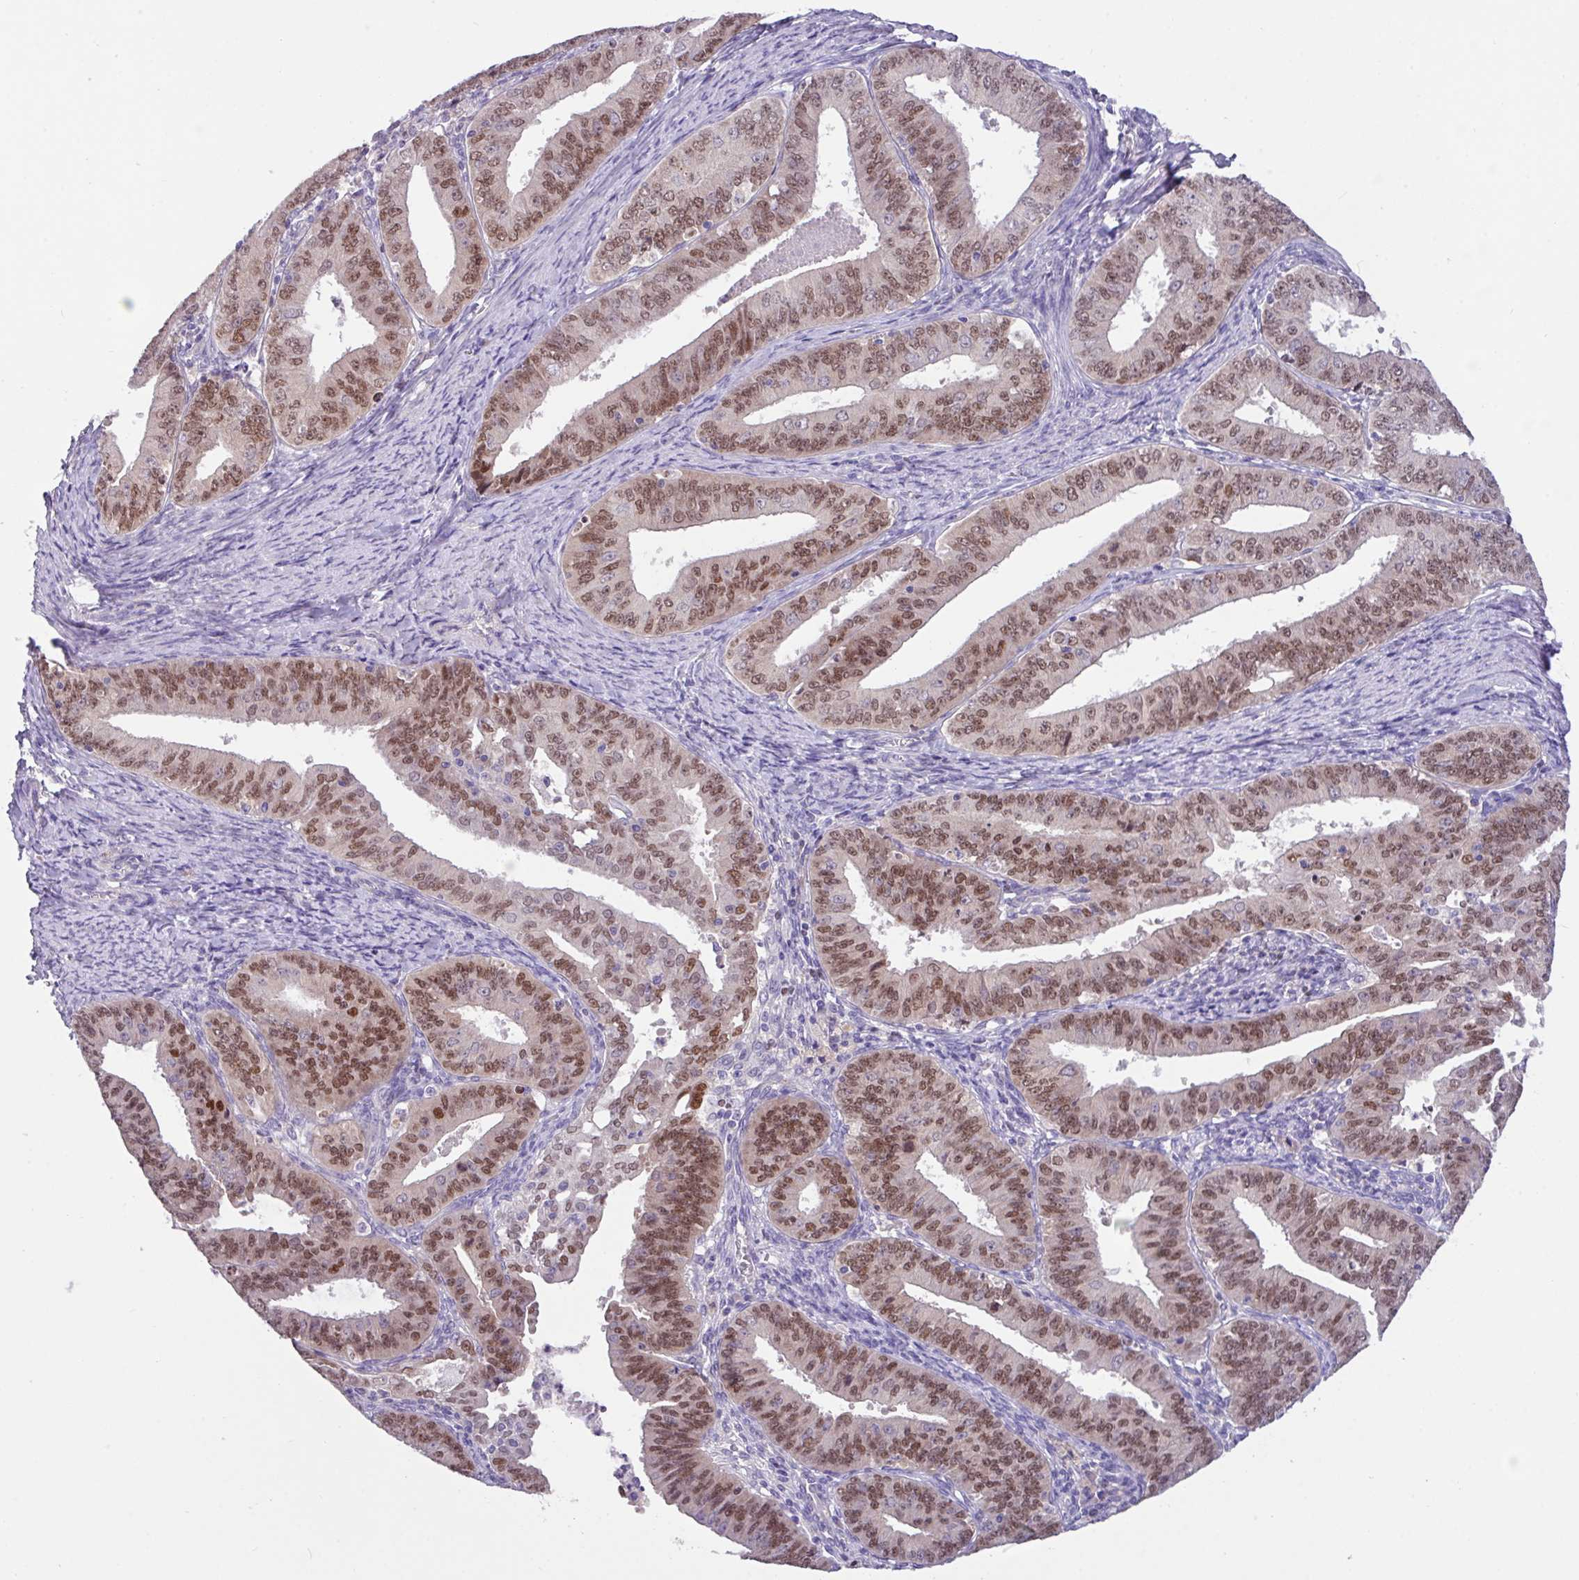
{"staining": {"intensity": "moderate", "quantity": ">75%", "location": "nuclear"}, "tissue": "endometrial cancer", "cell_type": "Tumor cells", "image_type": "cancer", "snomed": [{"axis": "morphology", "description": "Adenocarcinoma, NOS"}, {"axis": "topography", "description": "Endometrium"}], "caption": "Adenocarcinoma (endometrial) was stained to show a protein in brown. There is medium levels of moderate nuclear staining in approximately >75% of tumor cells.", "gene": "PAX8", "patient": {"sex": "female", "age": 73}}